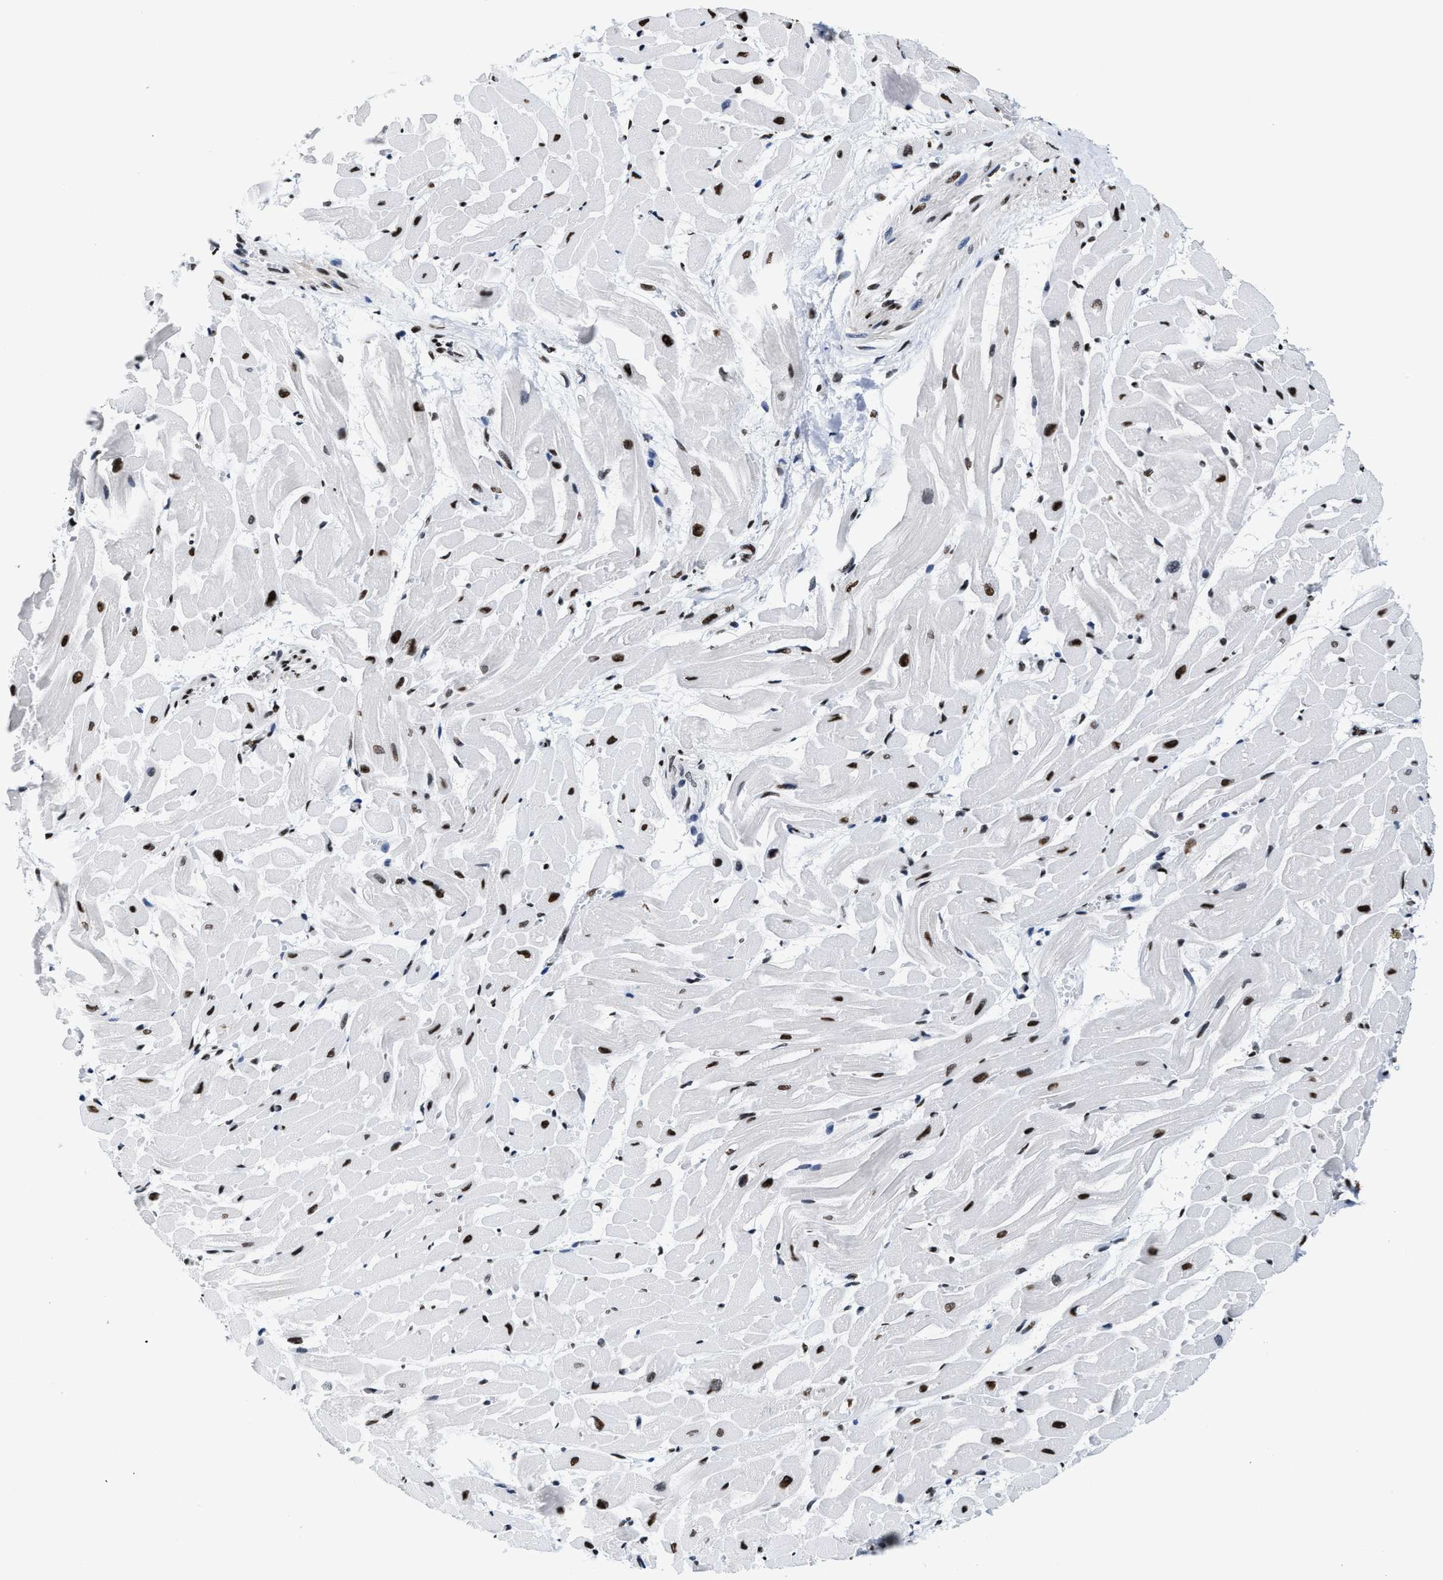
{"staining": {"intensity": "strong", "quantity": ">75%", "location": "nuclear"}, "tissue": "heart muscle", "cell_type": "Cardiomyocytes", "image_type": "normal", "snomed": [{"axis": "morphology", "description": "Normal tissue, NOS"}, {"axis": "topography", "description": "Heart"}], "caption": "The image demonstrates immunohistochemical staining of unremarkable heart muscle. There is strong nuclear positivity is appreciated in approximately >75% of cardiomyocytes.", "gene": "SMARCC2", "patient": {"sex": "male", "age": 45}}